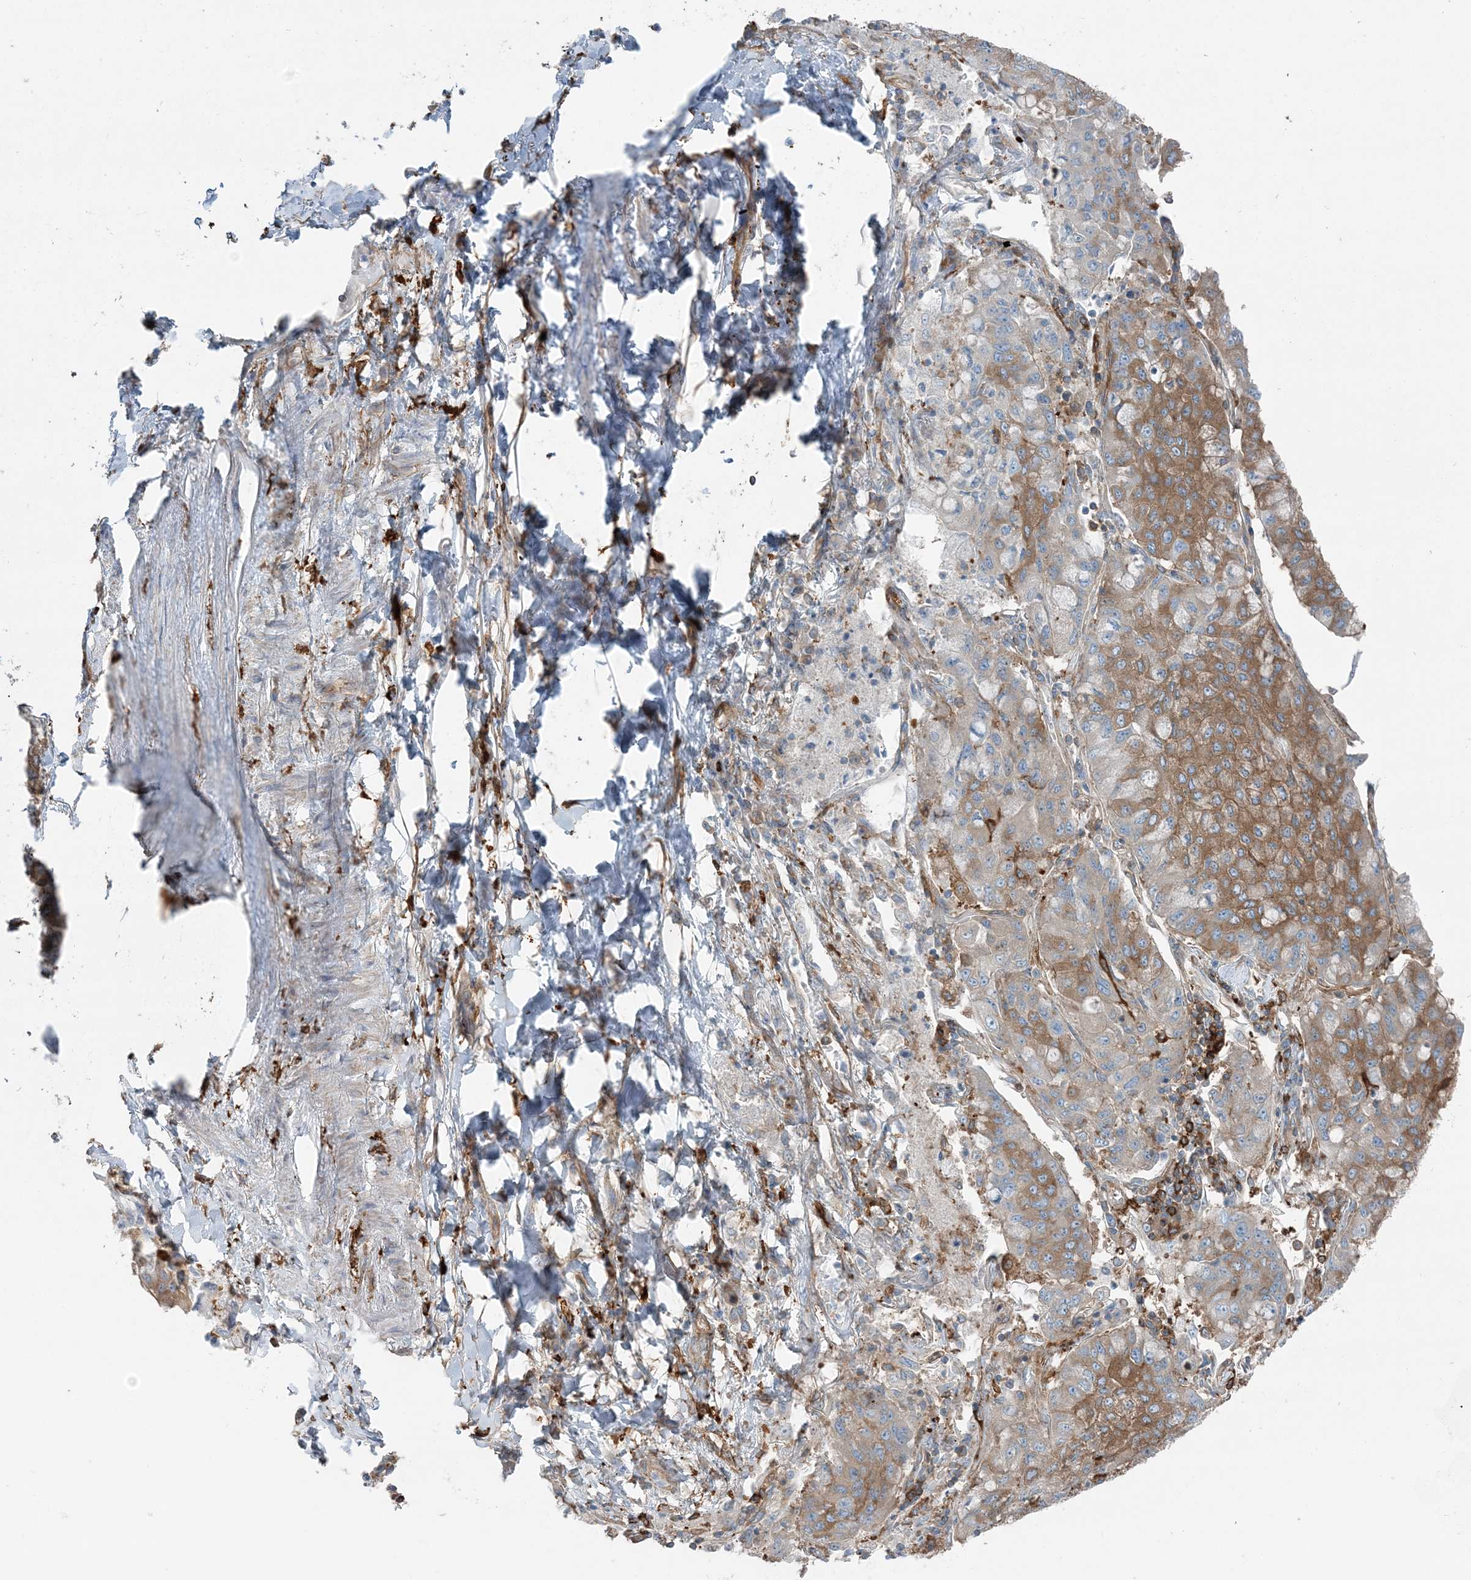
{"staining": {"intensity": "moderate", "quantity": ">75%", "location": "cytoplasmic/membranous"}, "tissue": "lung cancer", "cell_type": "Tumor cells", "image_type": "cancer", "snomed": [{"axis": "morphology", "description": "Squamous cell carcinoma, NOS"}, {"axis": "topography", "description": "Lung"}], "caption": "Lung cancer stained with immunohistochemistry (IHC) shows moderate cytoplasmic/membranous positivity in approximately >75% of tumor cells.", "gene": "SNX2", "patient": {"sex": "male", "age": 74}}